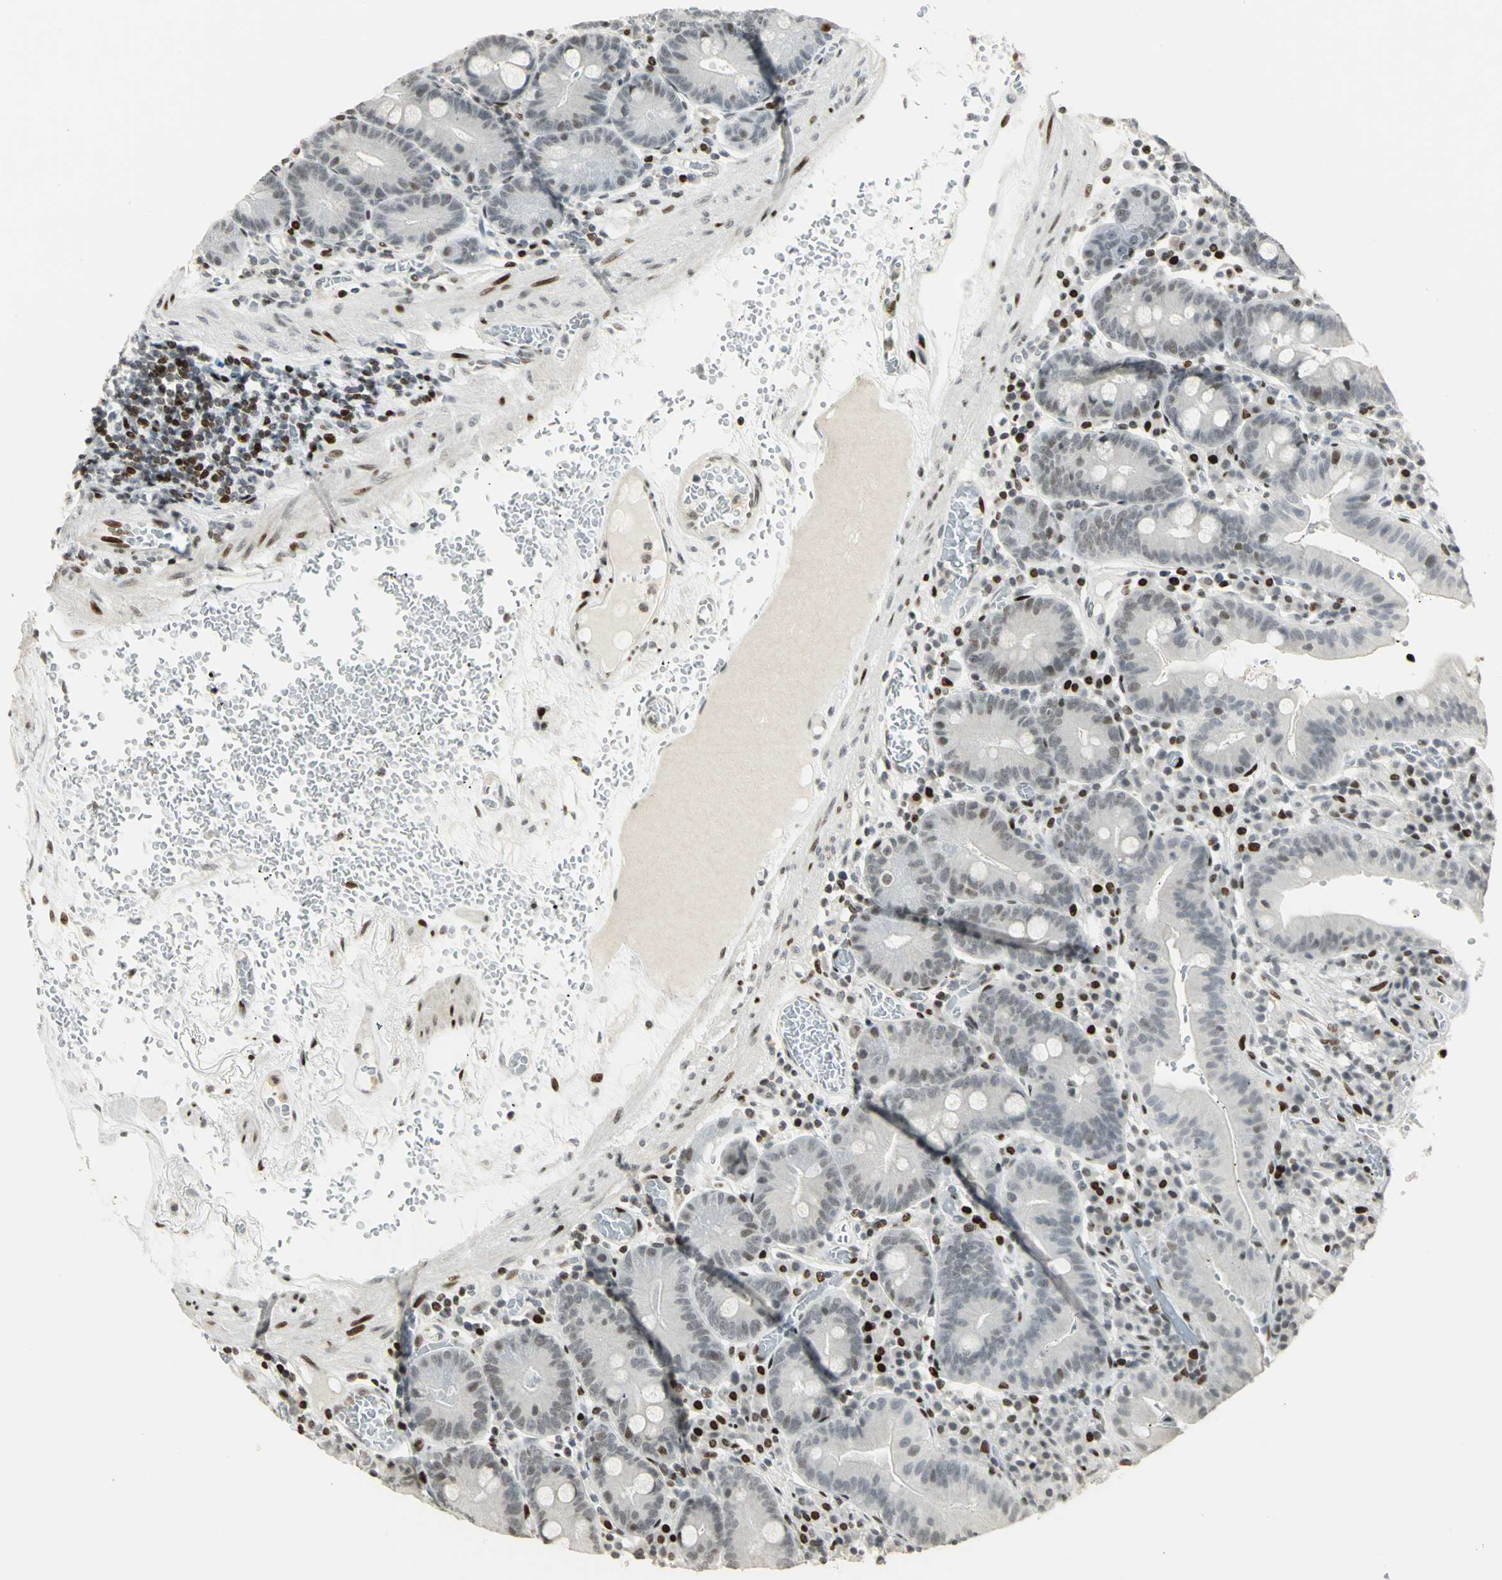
{"staining": {"intensity": "moderate", "quantity": "<25%", "location": "nuclear"}, "tissue": "small intestine", "cell_type": "Glandular cells", "image_type": "normal", "snomed": [{"axis": "morphology", "description": "Normal tissue, NOS"}, {"axis": "topography", "description": "Small intestine"}], "caption": "This is a micrograph of immunohistochemistry staining of normal small intestine, which shows moderate expression in the nuclear of glandular cells.", "gene": "KDM1A", "patient": {"sex": "male", "age": 71}}